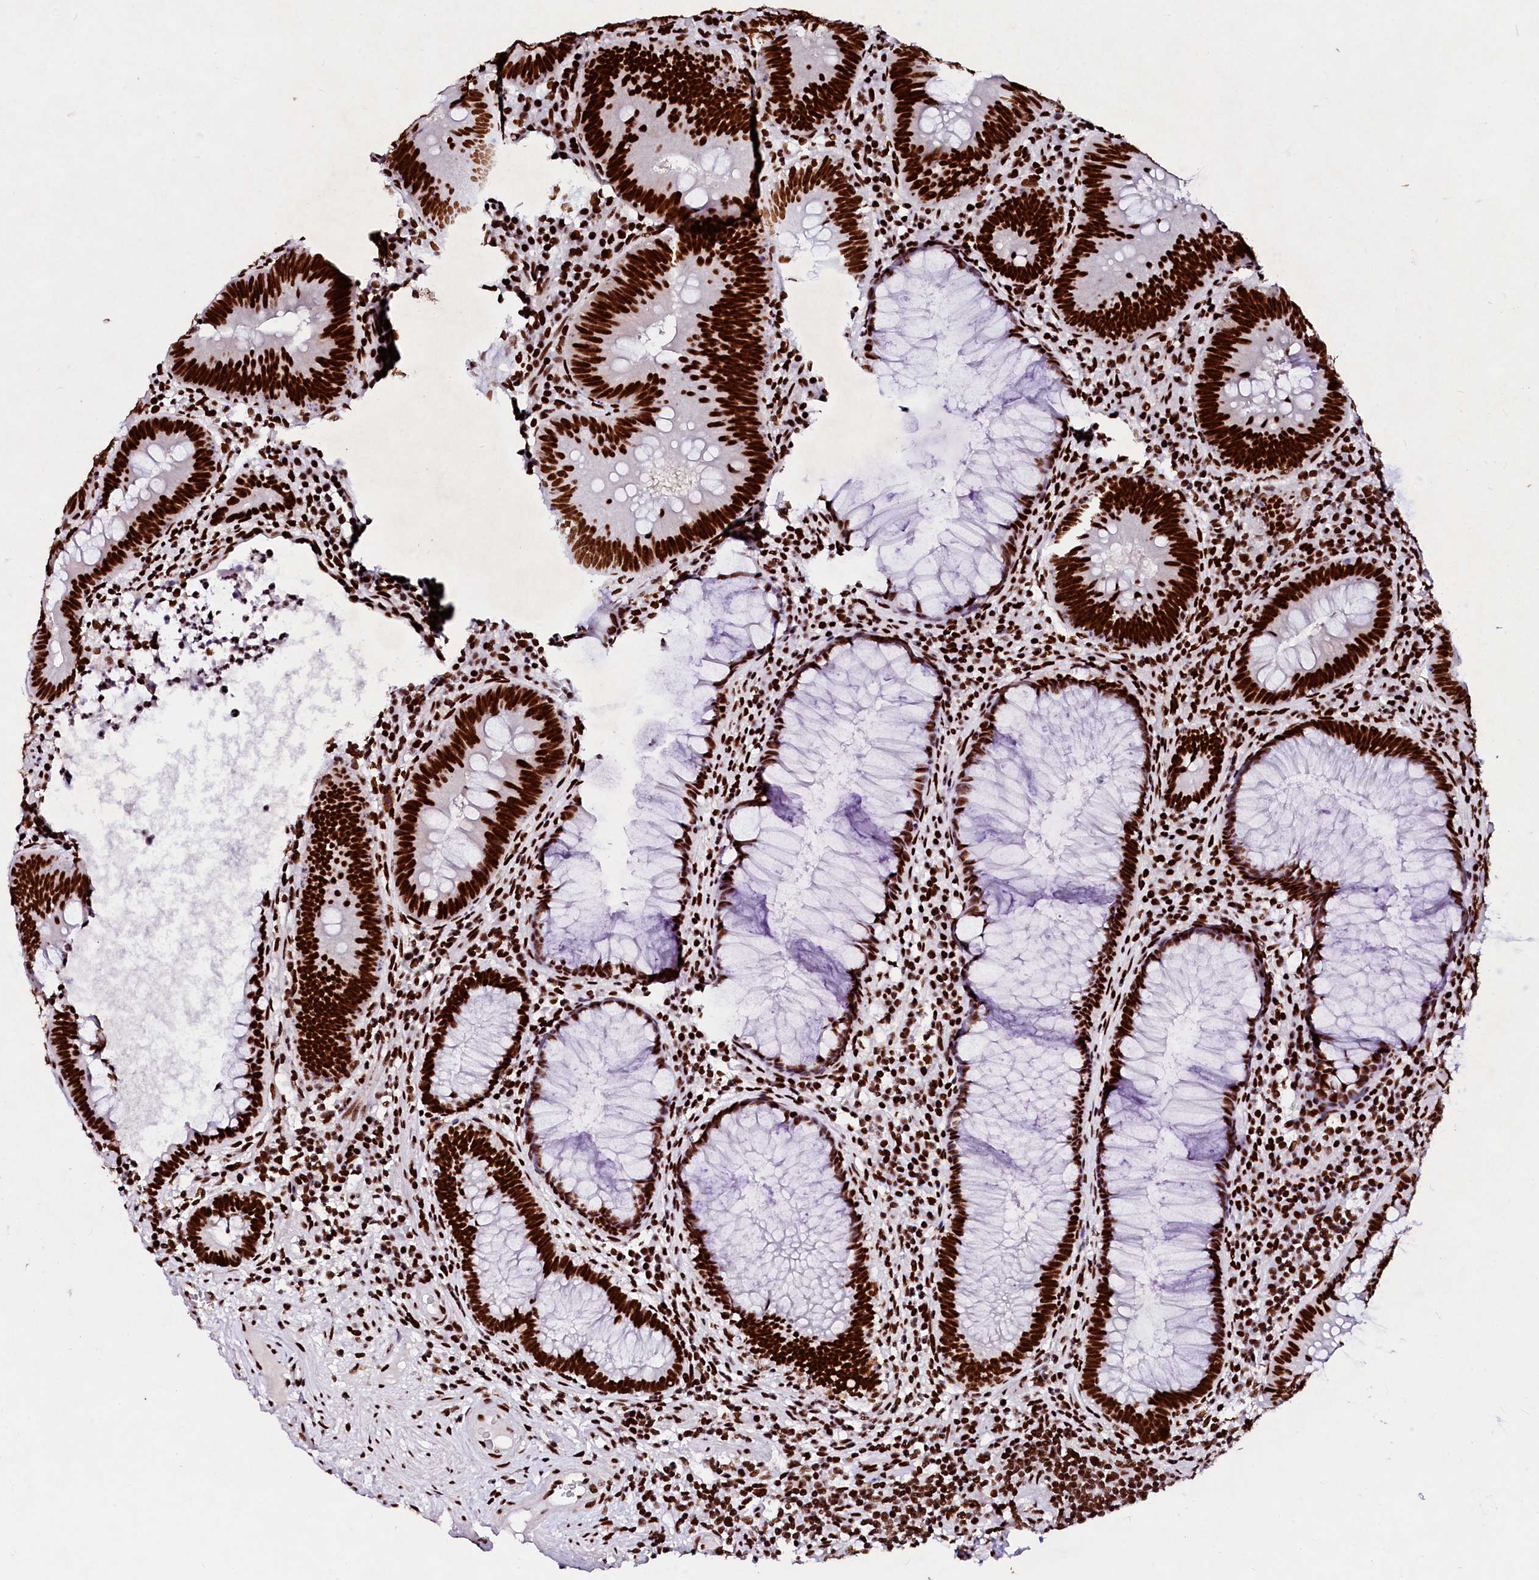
{"staining": {"intensity": "strong", "quantity": ">75%", "location": "nuclear"}, "tissue": "colorectal cancer", "cell_type": "Tumor cells", "image_type": "cancer", "snomed": [{"axis": "morphology", "description": "Adenocarcinoma, NOS"}, {"axis": "topography", "description": "Rectum"}], "caption": "Brown immunohistochemical staining in colorectal cancer (adenocarcinoma) displays strong nuclear positivity in about >75% of tumor cells. (Stains: DAB in brown, nuclei in blue, Microscopy: brightfield microscopy at high magnification).", "gene": "CPSF6", "patient": {"sex": "female", "age": 75}}